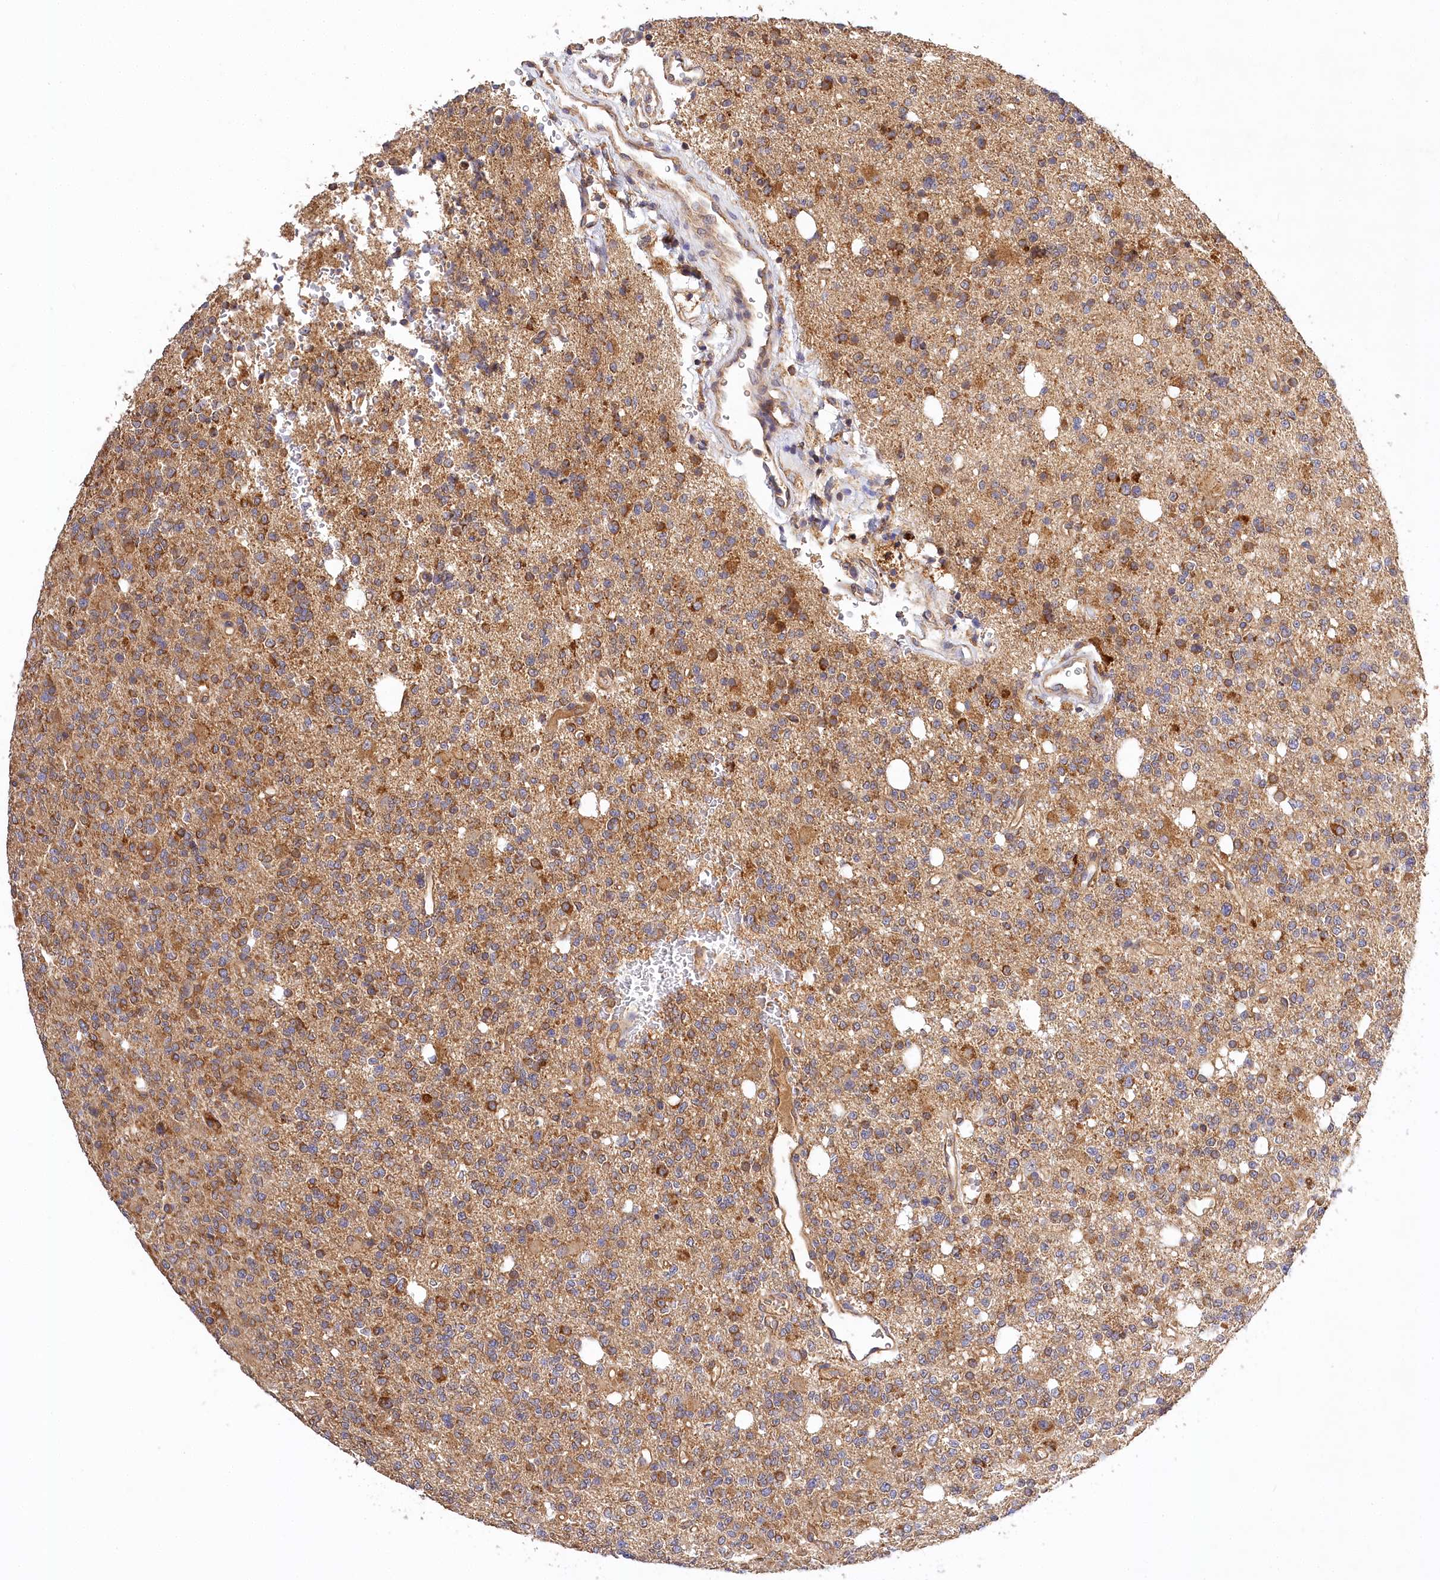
{"staining": {"intensity": "moderate", "quantity": "25%-75%", "location": "cytoplasmic/membranous"}, "tissue": "glioma", "cell_type": "Tumor cells", "image_type": "cancer", "snomed": [{"axis": "morphology", "description": "Glioma, malignant, High grade"}, {"axis": "topography", "description": "Brain"}], "caption": "A histopathology image of glioma stained for a protein displays moderate cytoplasmic/membranous brown staining in tumor cells.", "gene": "LSS", "patient": {"sex": "female", "age": 62}}